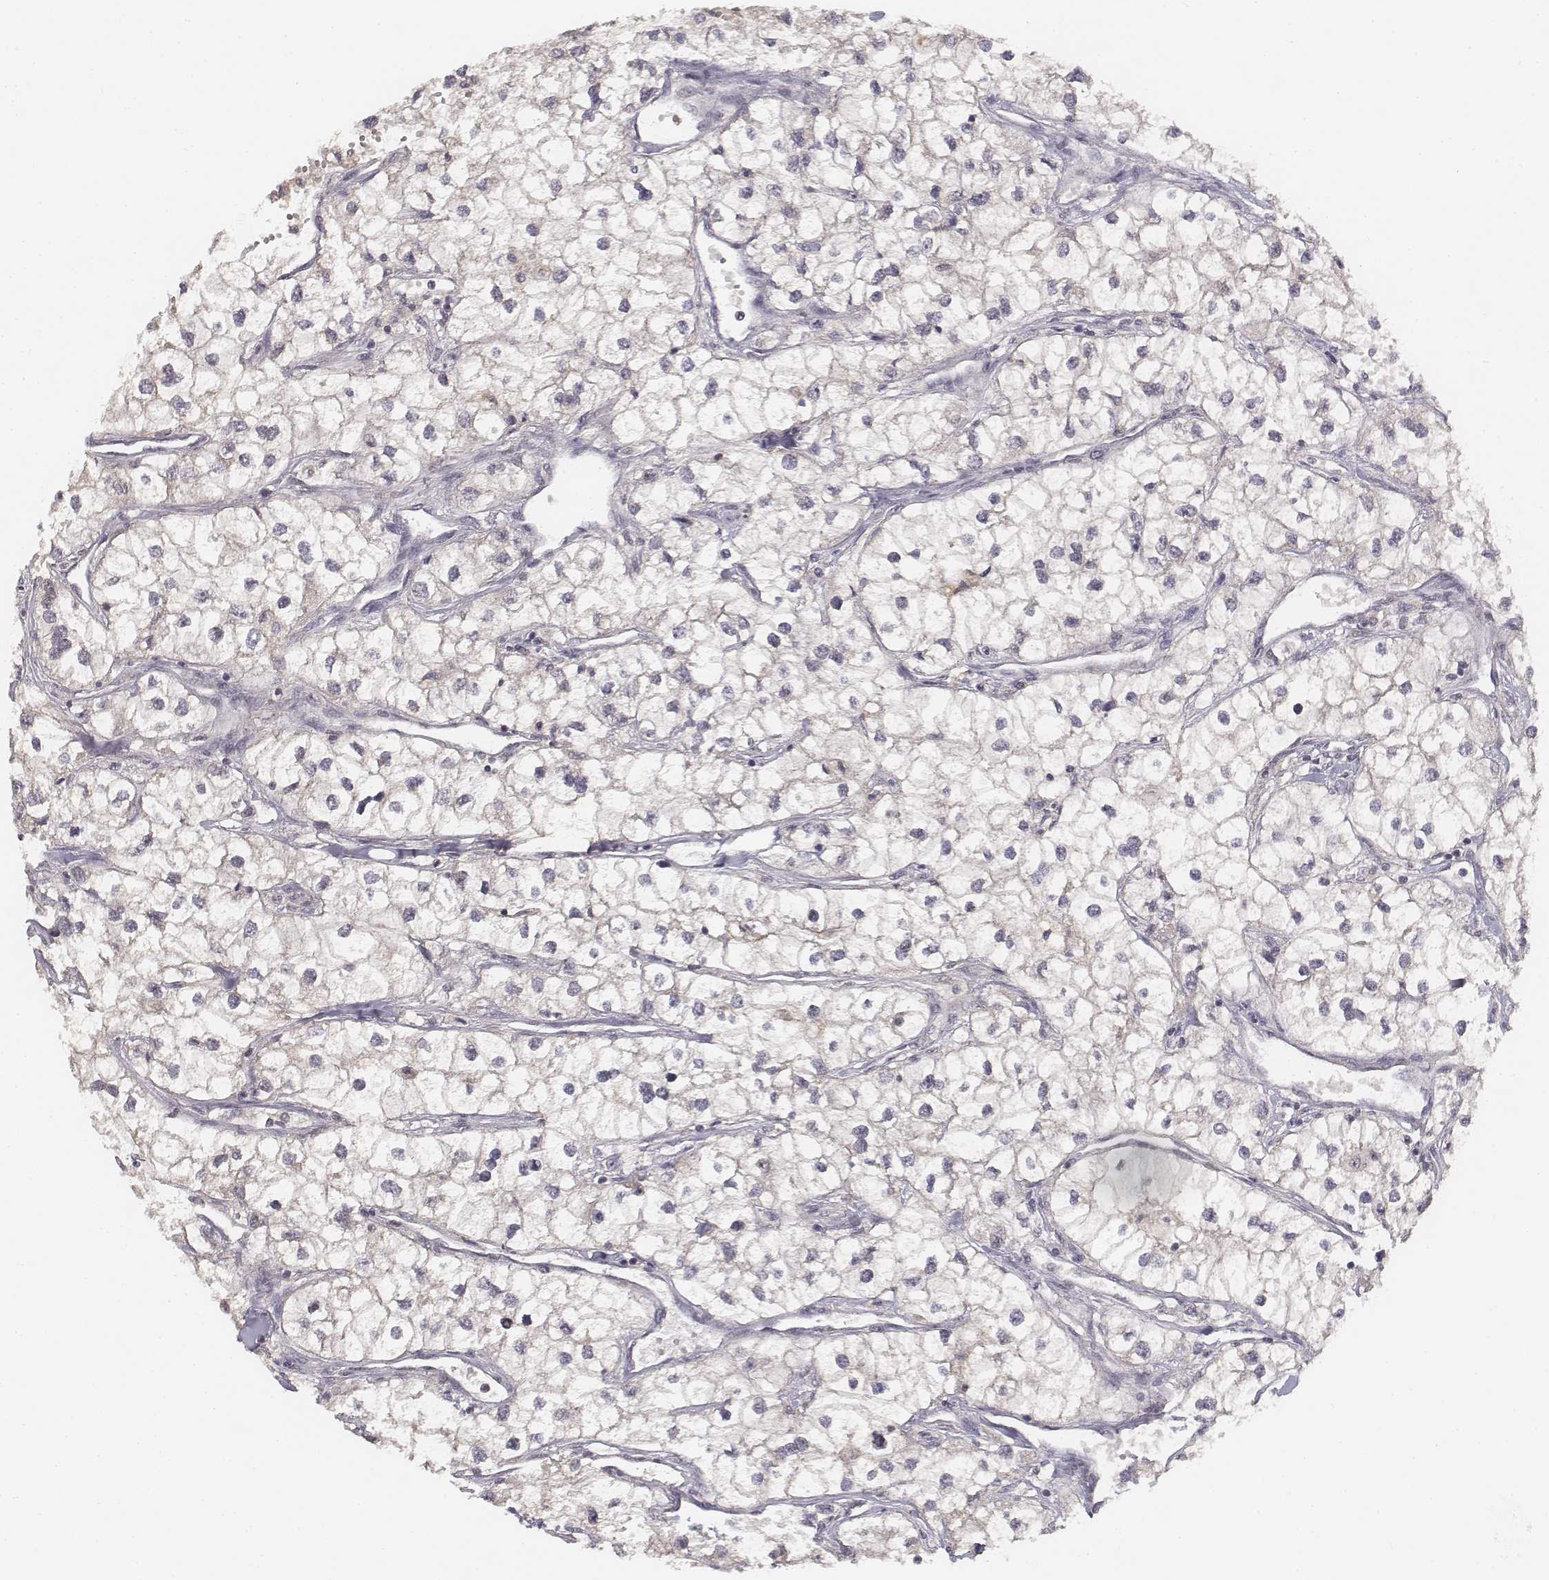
{"staining": {"intensity": "negative", "quantity": "none", "location": "none"}, "tissue": "renal cancer", "cell_type": "Tumor cells", "image_type": "cancer", "snomed": [{"axis": "morphology", "description": "Adenocarcinoma, NOS"}, {"axis": "topography", "description": "Kidney"}], "caption": "This is an IHC micrograph of renal cancer (adenocarcinoma). There is no positivity in tumor cells.", "gene": "FANCD2", "patient": {"sex": "male", "age": 59}}